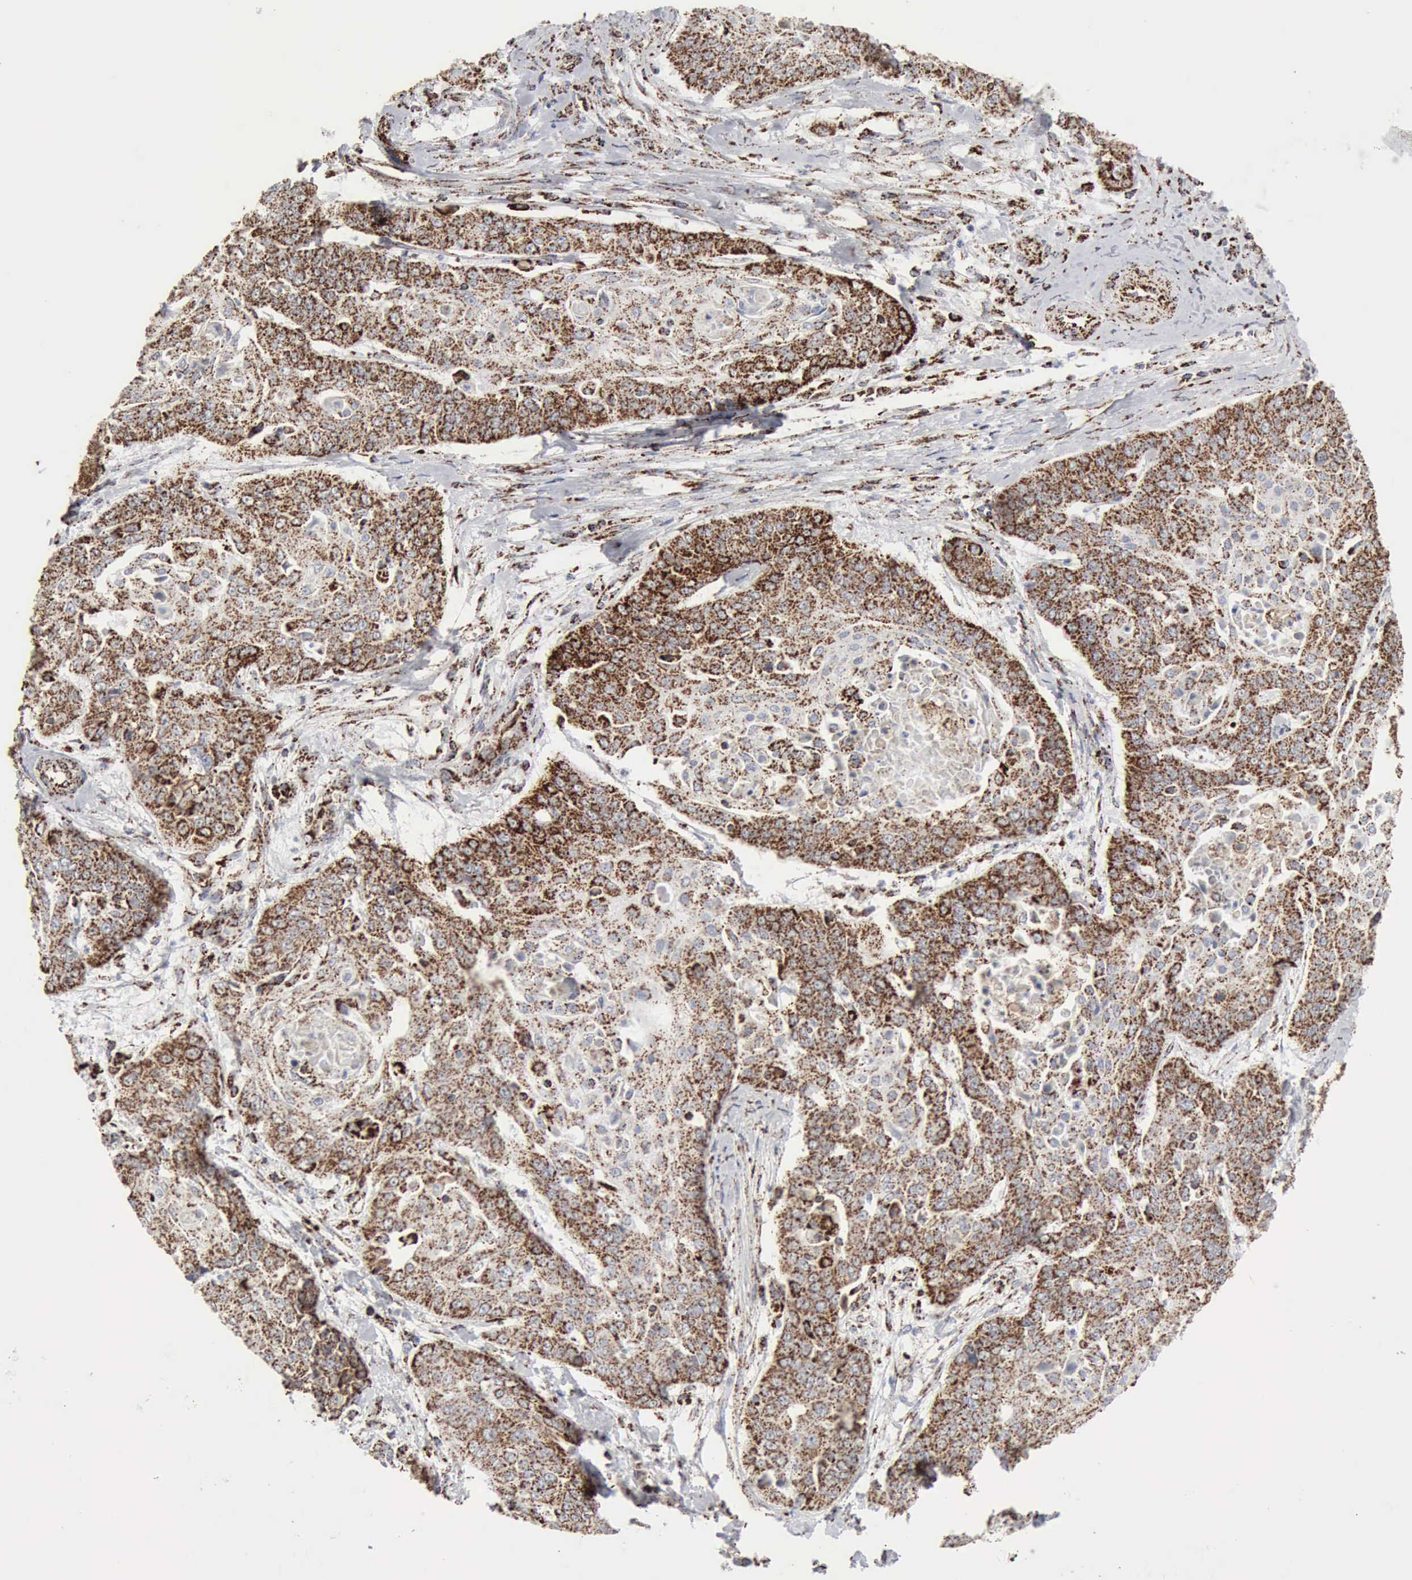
{"staining": {"intensity": "strong", "quantity": ">75%", "location": "cytoplasmic/membranous"}, "tissue": "cervical cancer", "cell_type": "Tumor cells", "image_type": "cancer", "snomed": [{"axis": "morphology", "description": "Squamous cell carcinoma, NOS"}, {"axis": "topography", "description": "Cervix"}], "caption": "Immunohistochemical staining of human cervical squamous cell carcinoma displays strong cytoplasmic/membranous protein staining in approximately >75% of tumor cells.", "gene": "ACO2", "patient": {"sex": "female", "age": 64}}